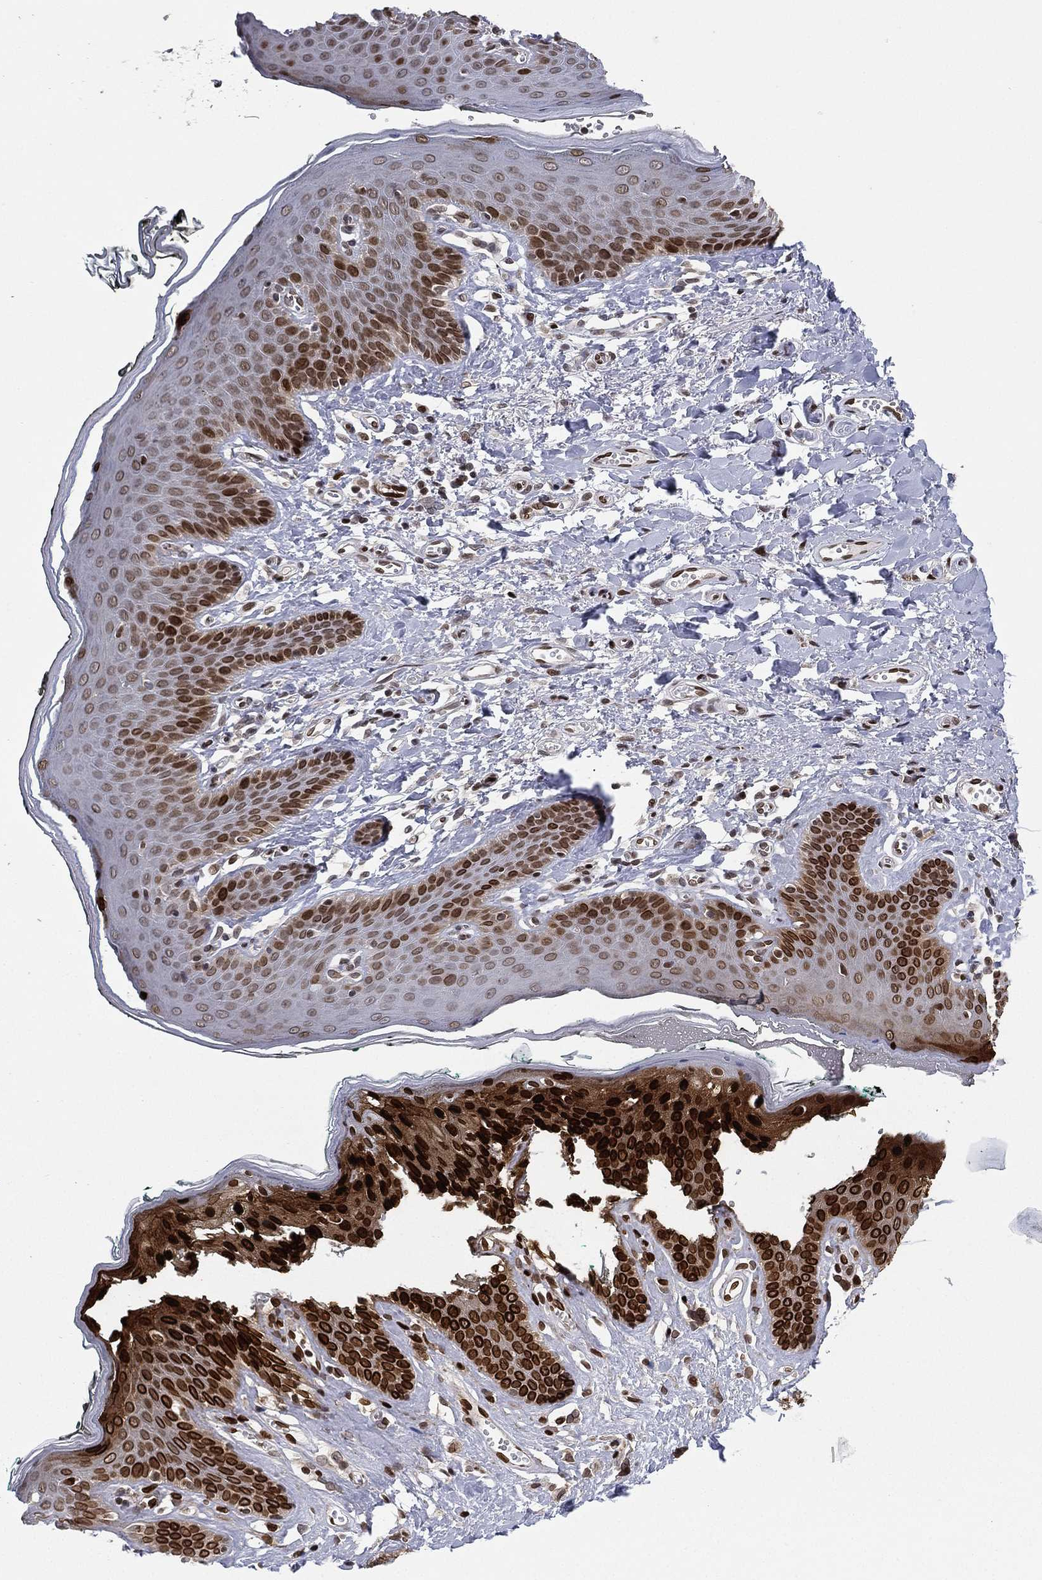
{"staining": {"intensity": "strong", "quantity": "25%-75%", "location": "nuclear"}, "tissue": "vagina", "cell_type": "Squamous epithelial cells", "image_type": "normal", "snomed": [{"axis": "morphology", "description": "Normal tissue, NOS"}, {"axis": "topography", "description": "Vagina"}], "caption": "Immunohistochemistry (IHC) staining of normal vagina, which demonstrates high levels of strong nuclear staining in about 25%-75% of squamous epithelial cells indicating strong nuclear protein expression. The staining was performed using DAB (brown) for protein detection and nuclei were counterstained in hematoxylin (blue).", "gene": "LMNB1", "patient": {"sex": "female", "age": 66}}